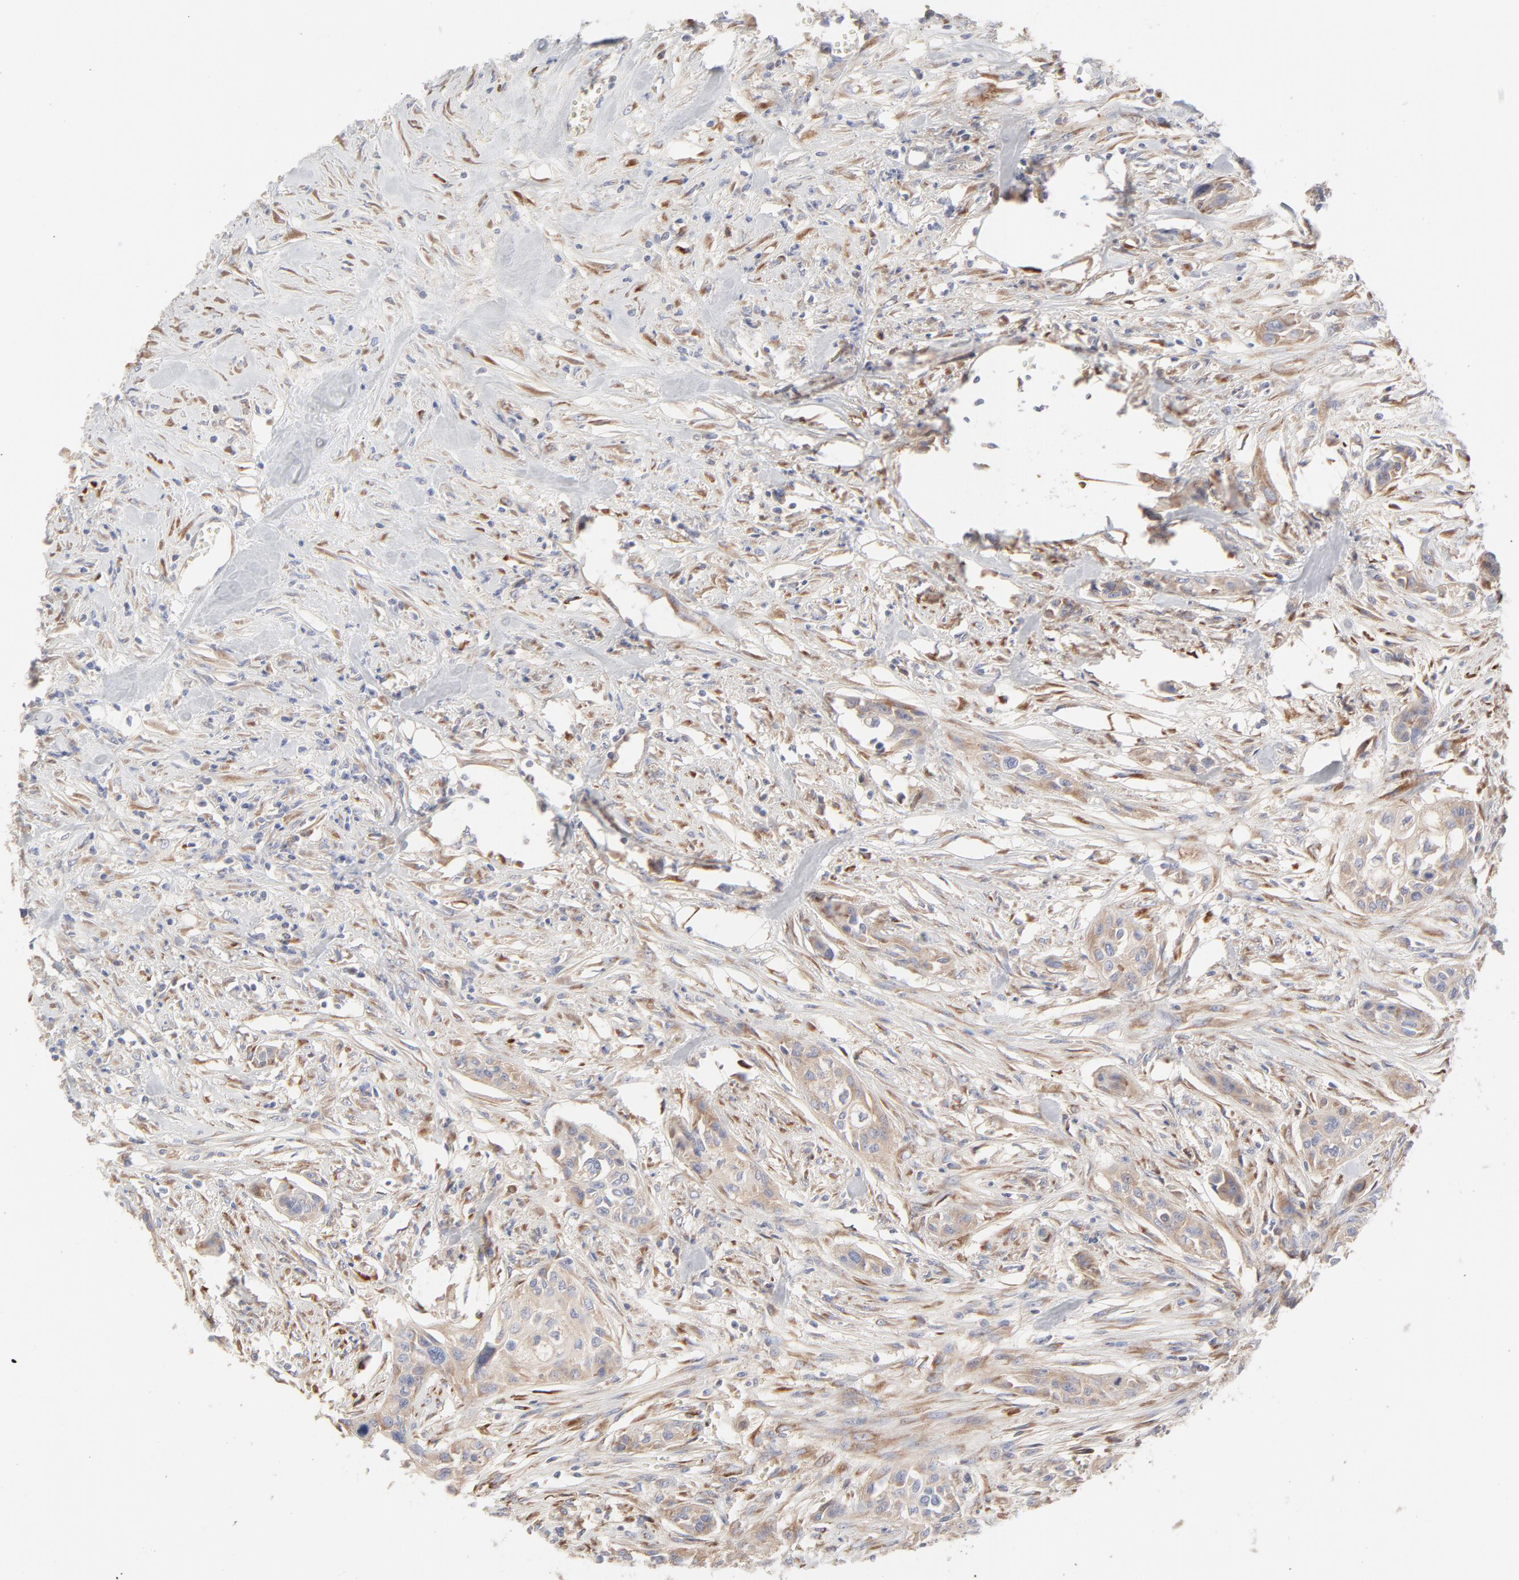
{"staining": {"intensity": "moderate", "quantity": ">75%", "location": "cytoplasmic/membranous"}, "tissue": "urothelial cancer", "cell_type": "Tumor cells", "image_type": "cancer", "snomed": [{"axis": "morphology", "description": "Urothelial carcinoma, High grade"}, {"axis": "topography", "description": "Urinary bladder"}], "caption": "A medium amount of moderate cytoplasmic/membranous expression is present in about >75% of tumor cells in high-grade urothelial carcinoma tissue. The staining was performed using DAB, with brown indicating positive protein expression. Nuclei are stained blue with hematoxylin.", "gene": "RPS21", "patient": {"sex": "male", "age": 74}}